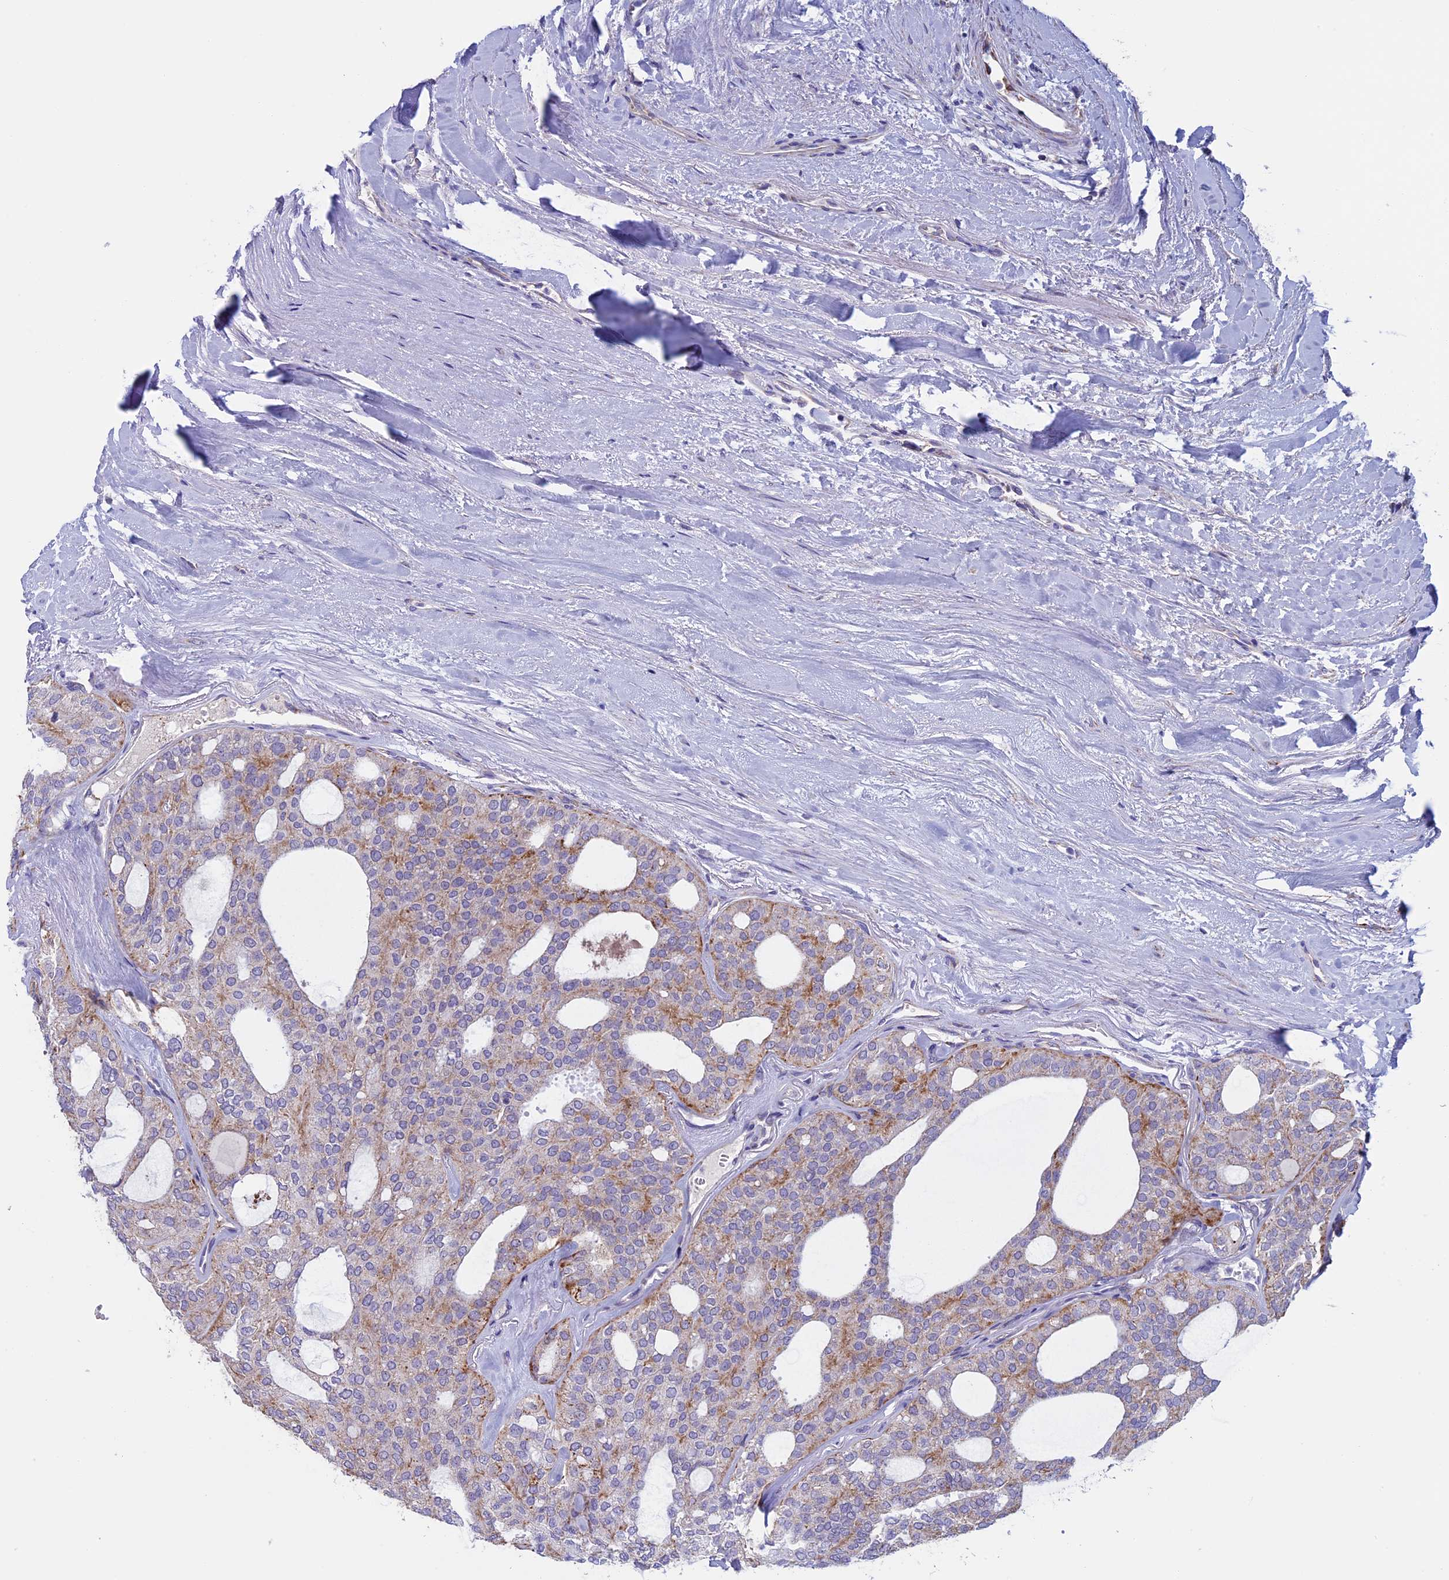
{"staining": {"intensity": "moderate", "quantity": "<25%", "location": "cytoplasmic/membranous"}, "tissue": "thyroid cancer", "cell_type": "Tumor cells", "image_type": "cancer", "snomed": [{"axis": "morphology", "description": "Follicular adenoma carcinoma, NOS"}, {"axis": "topography", "description": "Thyroid gland"}], "caption": "Protein positivity by immunohistochemistry demonstrates moderate cytoplasmic/membranous positivity in approximately <25% of tumor cells in thyroid follicular adenoma carcinoma. (IHC, brightfield microscopy, high magnification).", "gene": "MFSD12", "patient": {"sex": "male", "age": 75}}